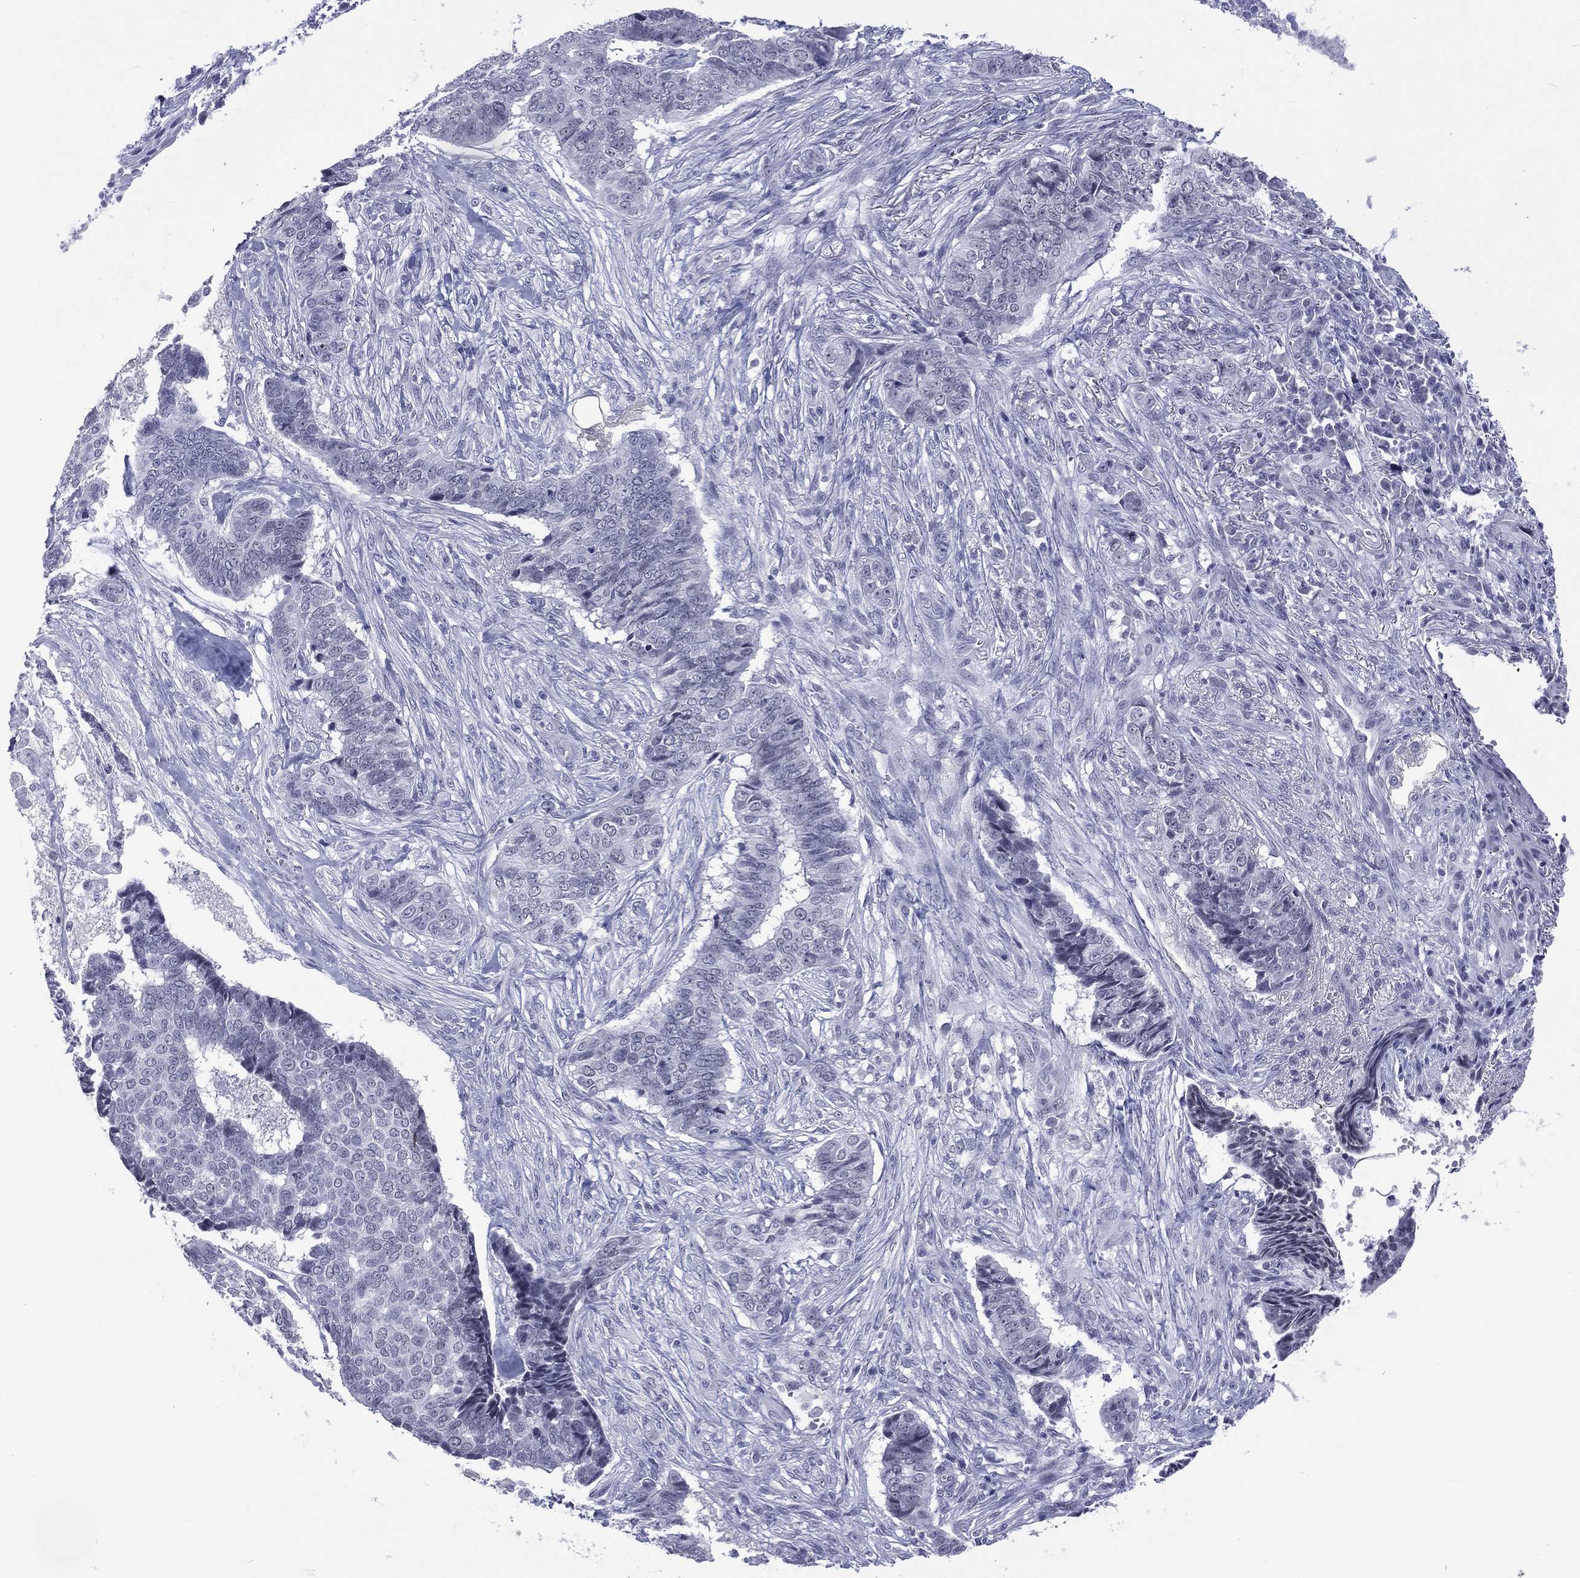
{"staining": {"intensity": "negative", "quantity": "none", "location": "none"}, "tissue": "skin cancer", "cell_type": "Tumor cells", "image_type": "cancer", "snomed": [{"axis": "morphology", "description": "Basal cell carcinoma"}, {"axis": "topography", "description": "Skin"}], "caption": "IHC photomicrograph of human skin cancer (basal cell carcinoma) stained for a protein (brown), which exhibits no positivity in tumor cells.", "gene": "SSX1", "patient": {"sex": "male", "age": 86}}